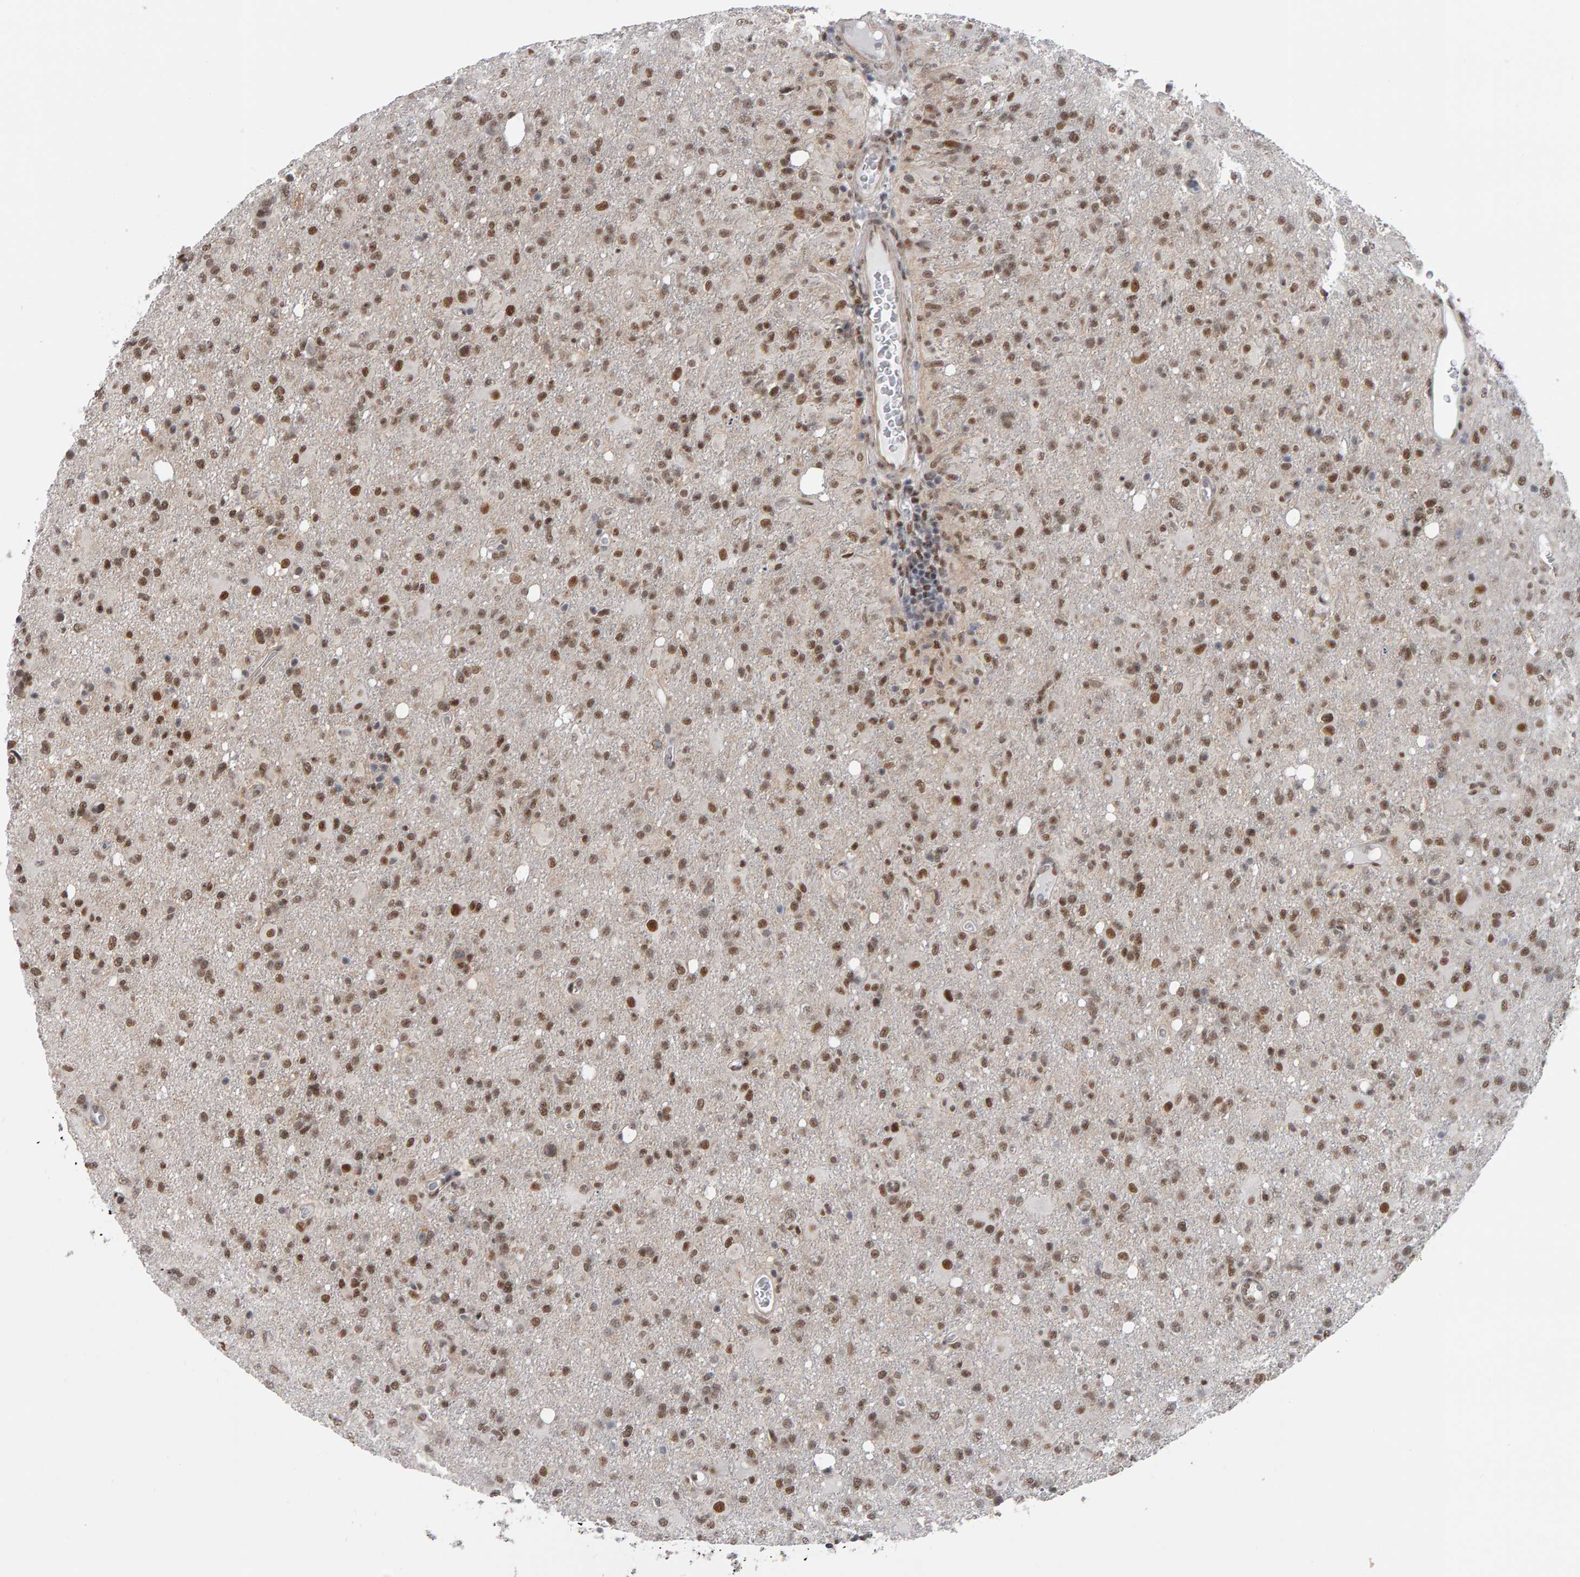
{"staining": {"intensity": "moderate", "quantity": ">75%", "location": "nuclear"}, "tissue": "glioma", "cell_type": "Tumor cells", "image_type": "cancer", "snomed": [{"axis": "morphology", "description": "Glioma, malignant, High grade"}, {"axis": "topography", "description": "Brain"}], "caption": "Malignant glioma (high-grade) stained with a brown dye displays moderate nuclear positive staining in approximately >75% of tumor cells.", "gene": "ATF7IP", "patient": {"sex": "female", "age": 57}}